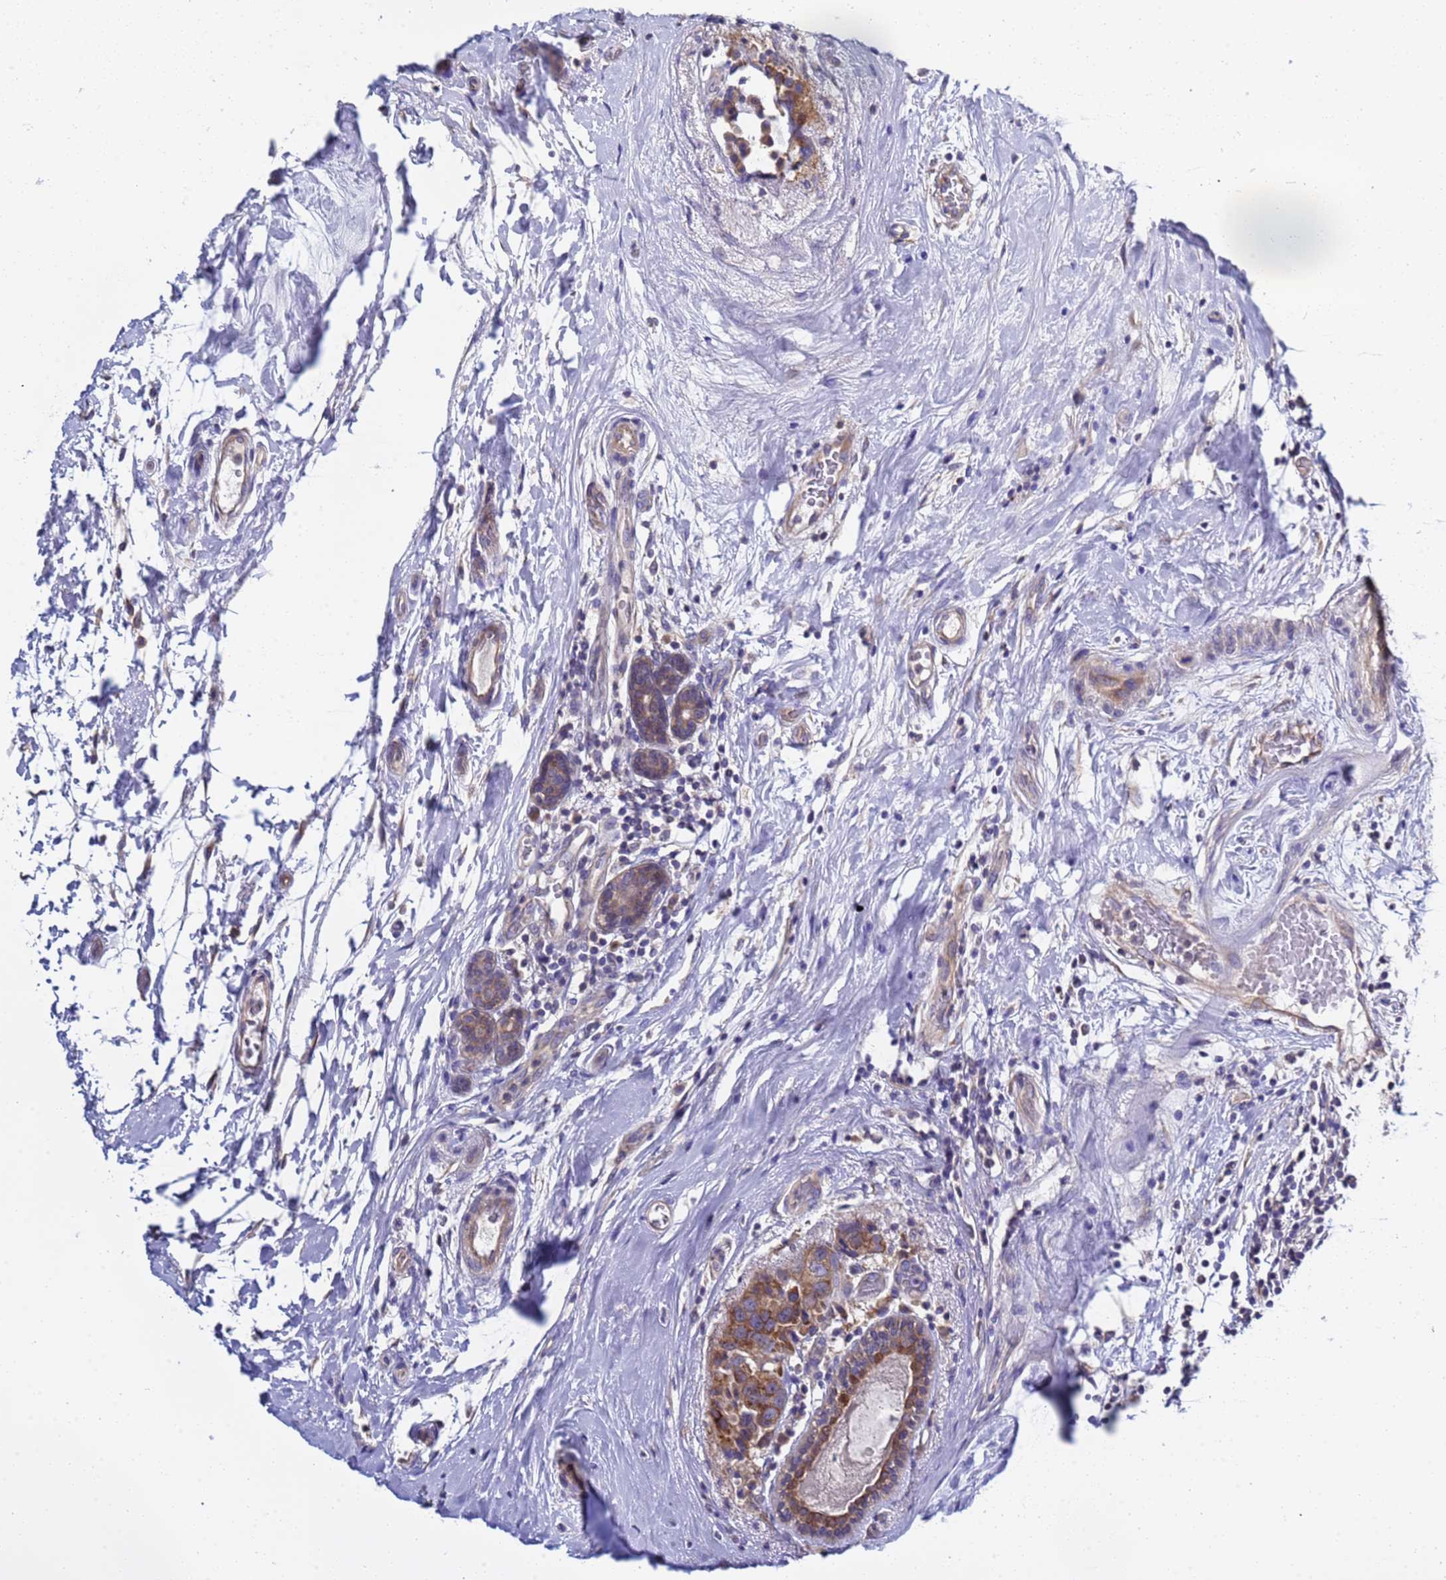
{"staining": {"intensity": "moderate", "quantity": ">75%", "location": "cytoplasmic/membranous"}, "tissue": "breast cancer", "cell_type": "Tumor cells", "image_type": "cancer", "snomed": [{"axis": "morphology", "description": "Duct carcinoma"}, {"axis": "topography", "description": "Breast"}], "caption": "The histopathology image shows immunohistochemical staining of breast cancer (invasive ductal carcinoma). There is moderate cytoplasmic/membranous staining is identified in about >75% of tumor cells. The staining was performed using DAB, with brown indicating positive protein expression. Nuclei are stained blue with hematoxylin.", "gene": "ELMOD2", "patient": {"sex": "female", "age": 62}}